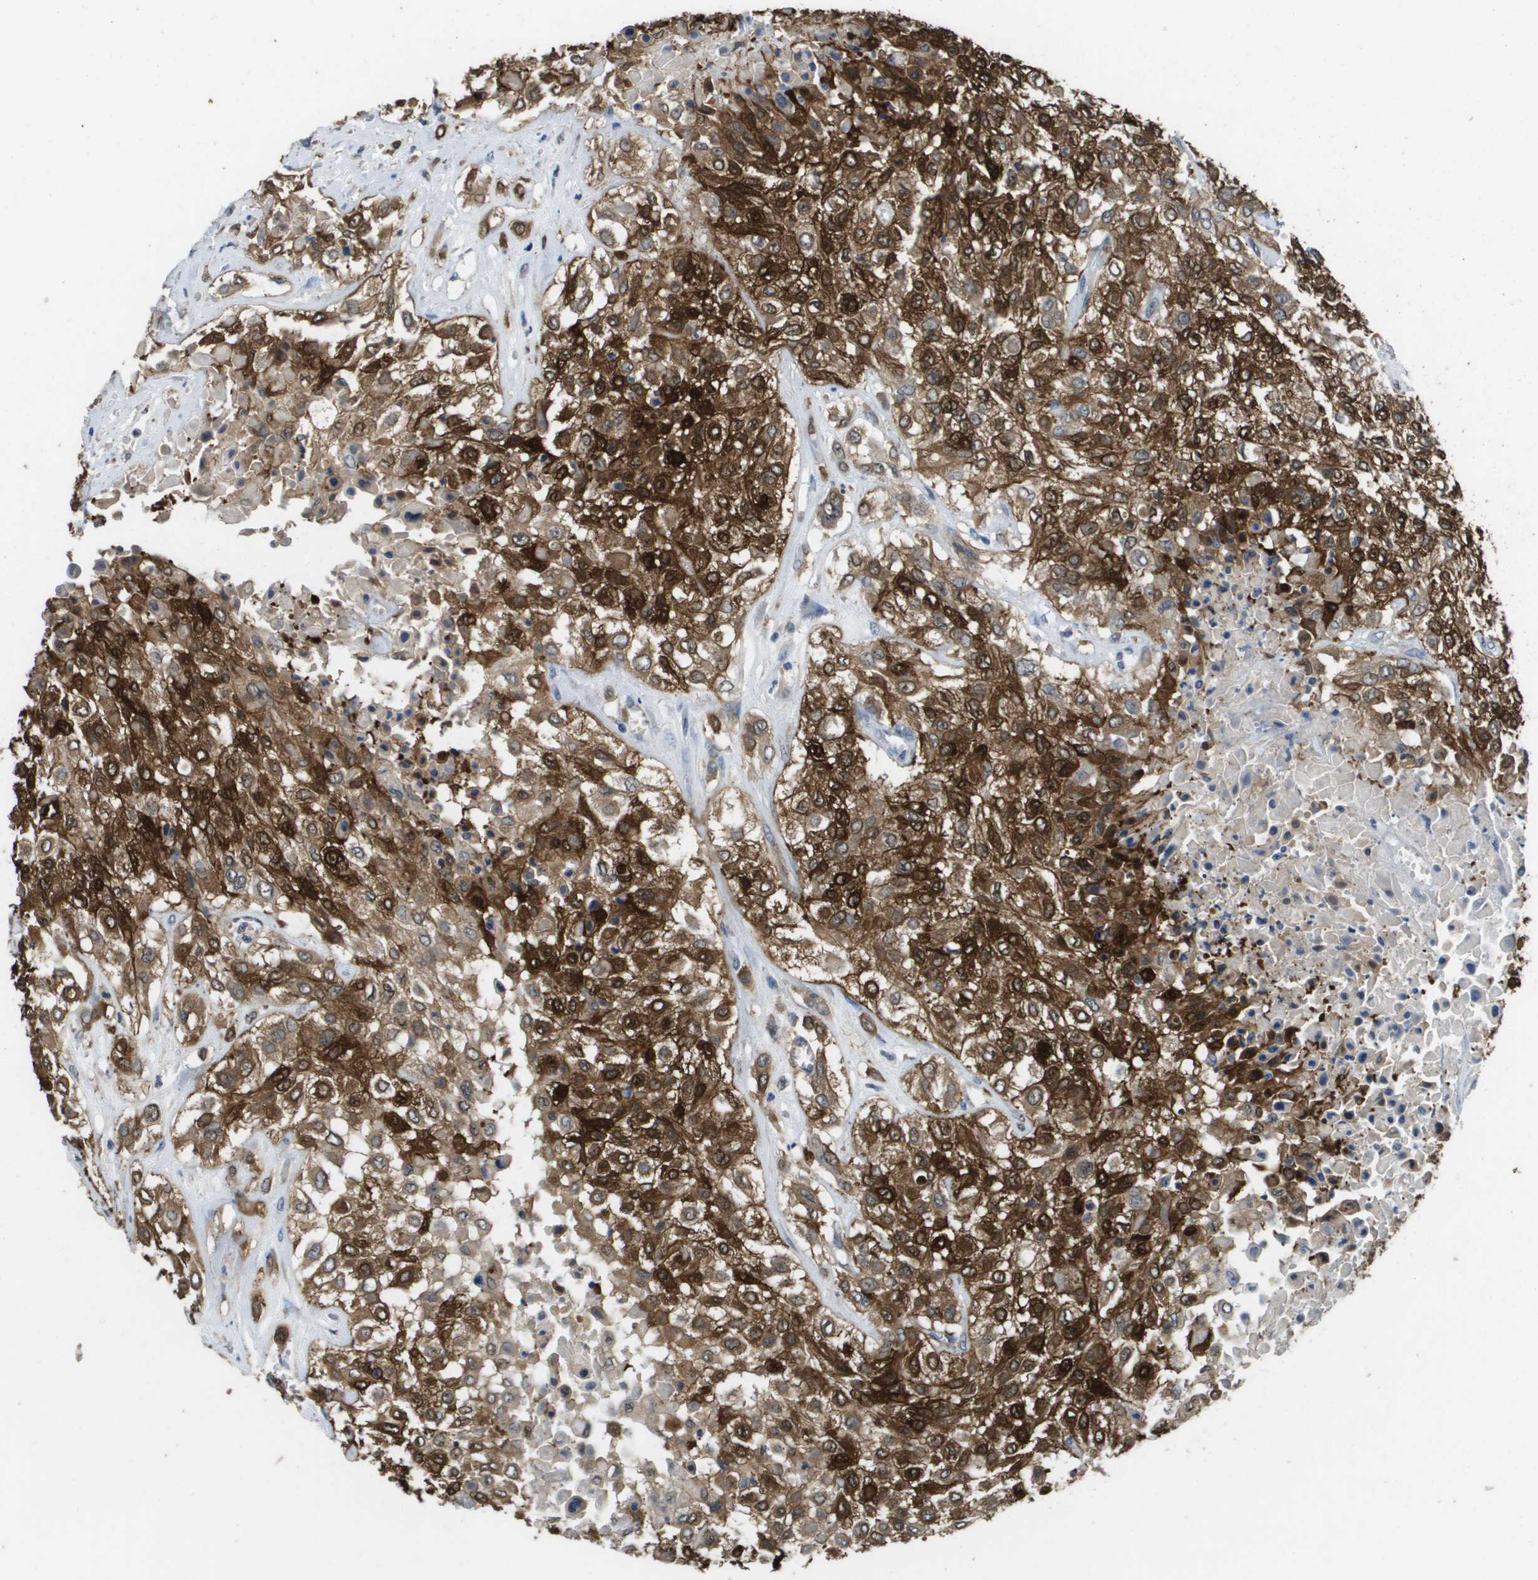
{"staining": {"intensity": "strong", "quantity": ">75%", "location": "cytoplasmic/membranous"}, "tissue": "urothelial cancer", "cell_type": "Tumor cells", "image_type": "cancer", "snomed": [{"axis": "morphology", "description": "Urothelial carcinoma, High grade"}, {"axis": "topography", "description": "Urinary bladder"}], "caption": "This photomicrograph reveals IHC staining of high-grade urothelial carcinoma, with high strong cytoplasmic/membranous staining in approximately >75% of tumor cells.", "gene": "FABP5", "patient": {"sex": "male", "age": 57}}